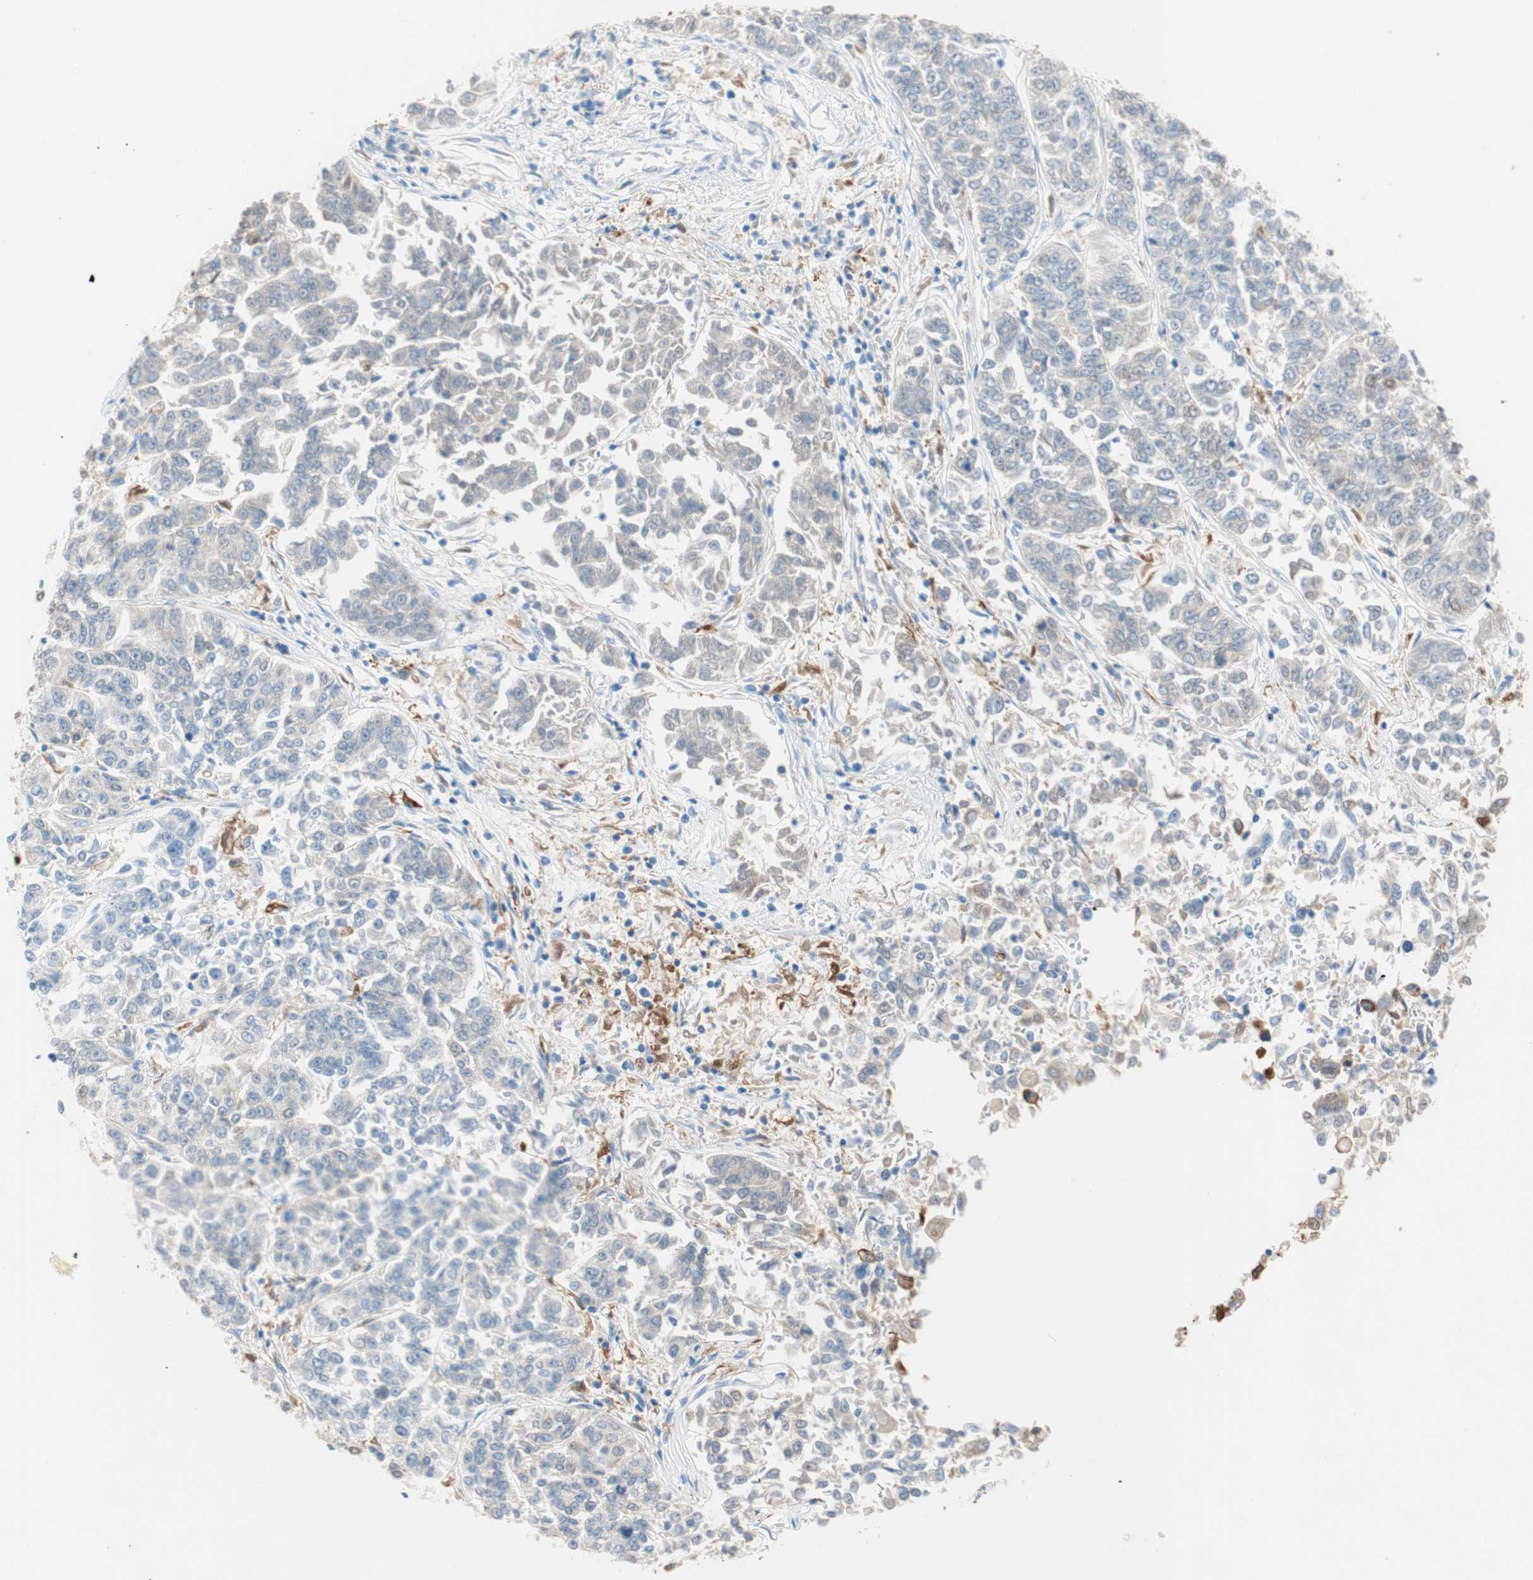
{"staining": {"intensity": "weak", "quantity": "25%-75%", "location": "cytoplasmic/membranous"}, "tissue": "lung cancer", "cell_type": "Tumor cells", "image_type": "cancer", "snomed": [{"axis": "morphology", "description": "Adenocarcinoma, NOS"}, {"axis": "topography", "description": "Lung"}], "caption": "Protein staining of lung cancer (adenocarcinoma) tissue reveals weak cytoplasmic/membranous positivity in about 25%-75% of tumor cells.", "gene": "GLUL", "patient": {"sex": "male", "age": 84}}